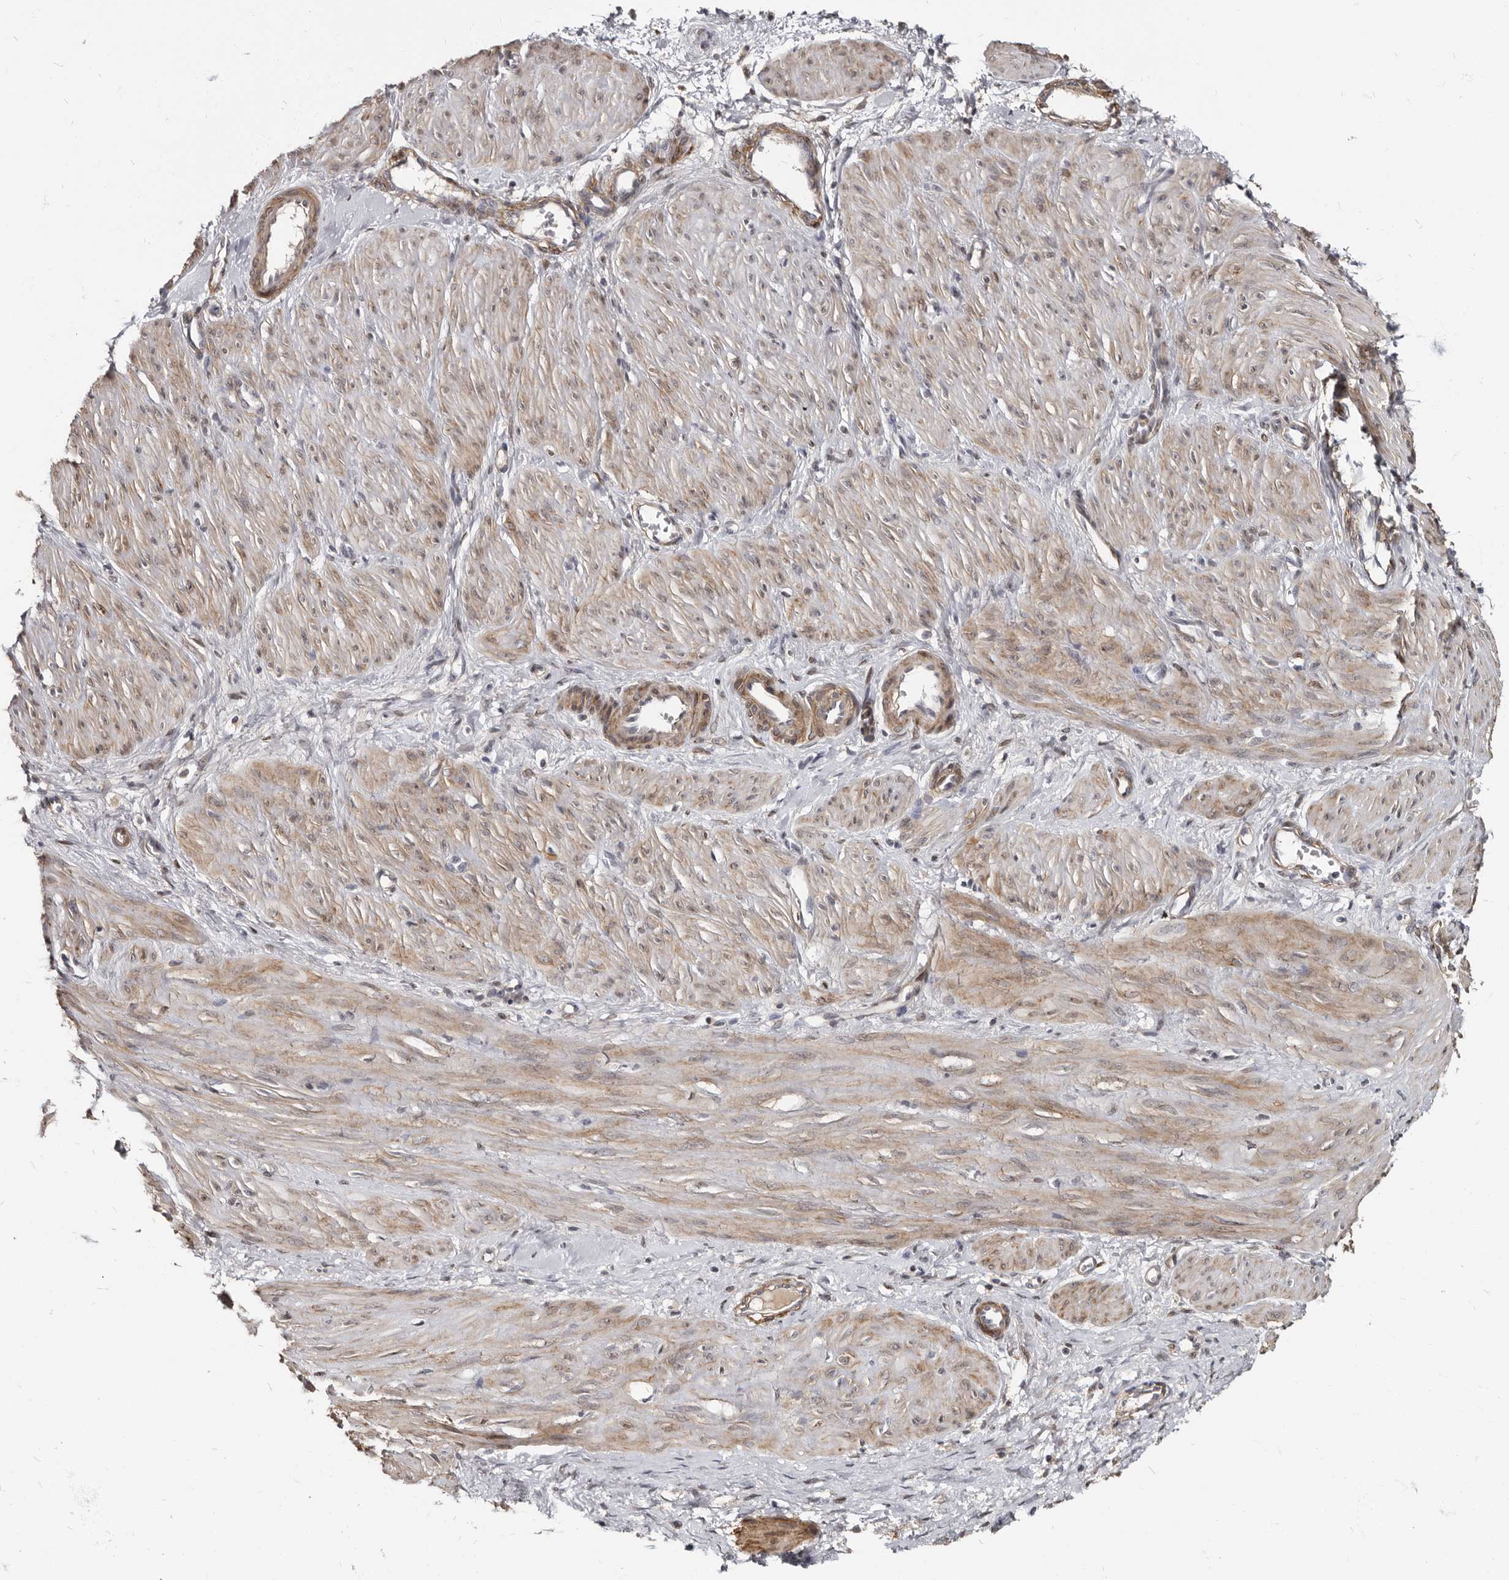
{"staining": {"intensity": "moderate", "quantity": "25%-75%", "location": "cytoplasmic/membranous,nuclear"}, "tissue": "smooth muscle", "cell_type": "Smooth muscle cells", "image_type": "normal", "snomed": [{"axis": "morphology", "description": "Normal tissue, NOS"}, {"axis": "topography", "description": "Endometrium"}], "caption": "The micrograph exhibits immunohistochemical staining of benign smooth muscle. There is moderate cytoplasmic/membranous,nuclear staining is appreciated in about 25%-75% of smooth muscle cells. (brown staining indicates protein expression, while blue staining denotes nuclei).", "gene": "MRGPRF", "patient": {"sex": "female", "age": 33}}